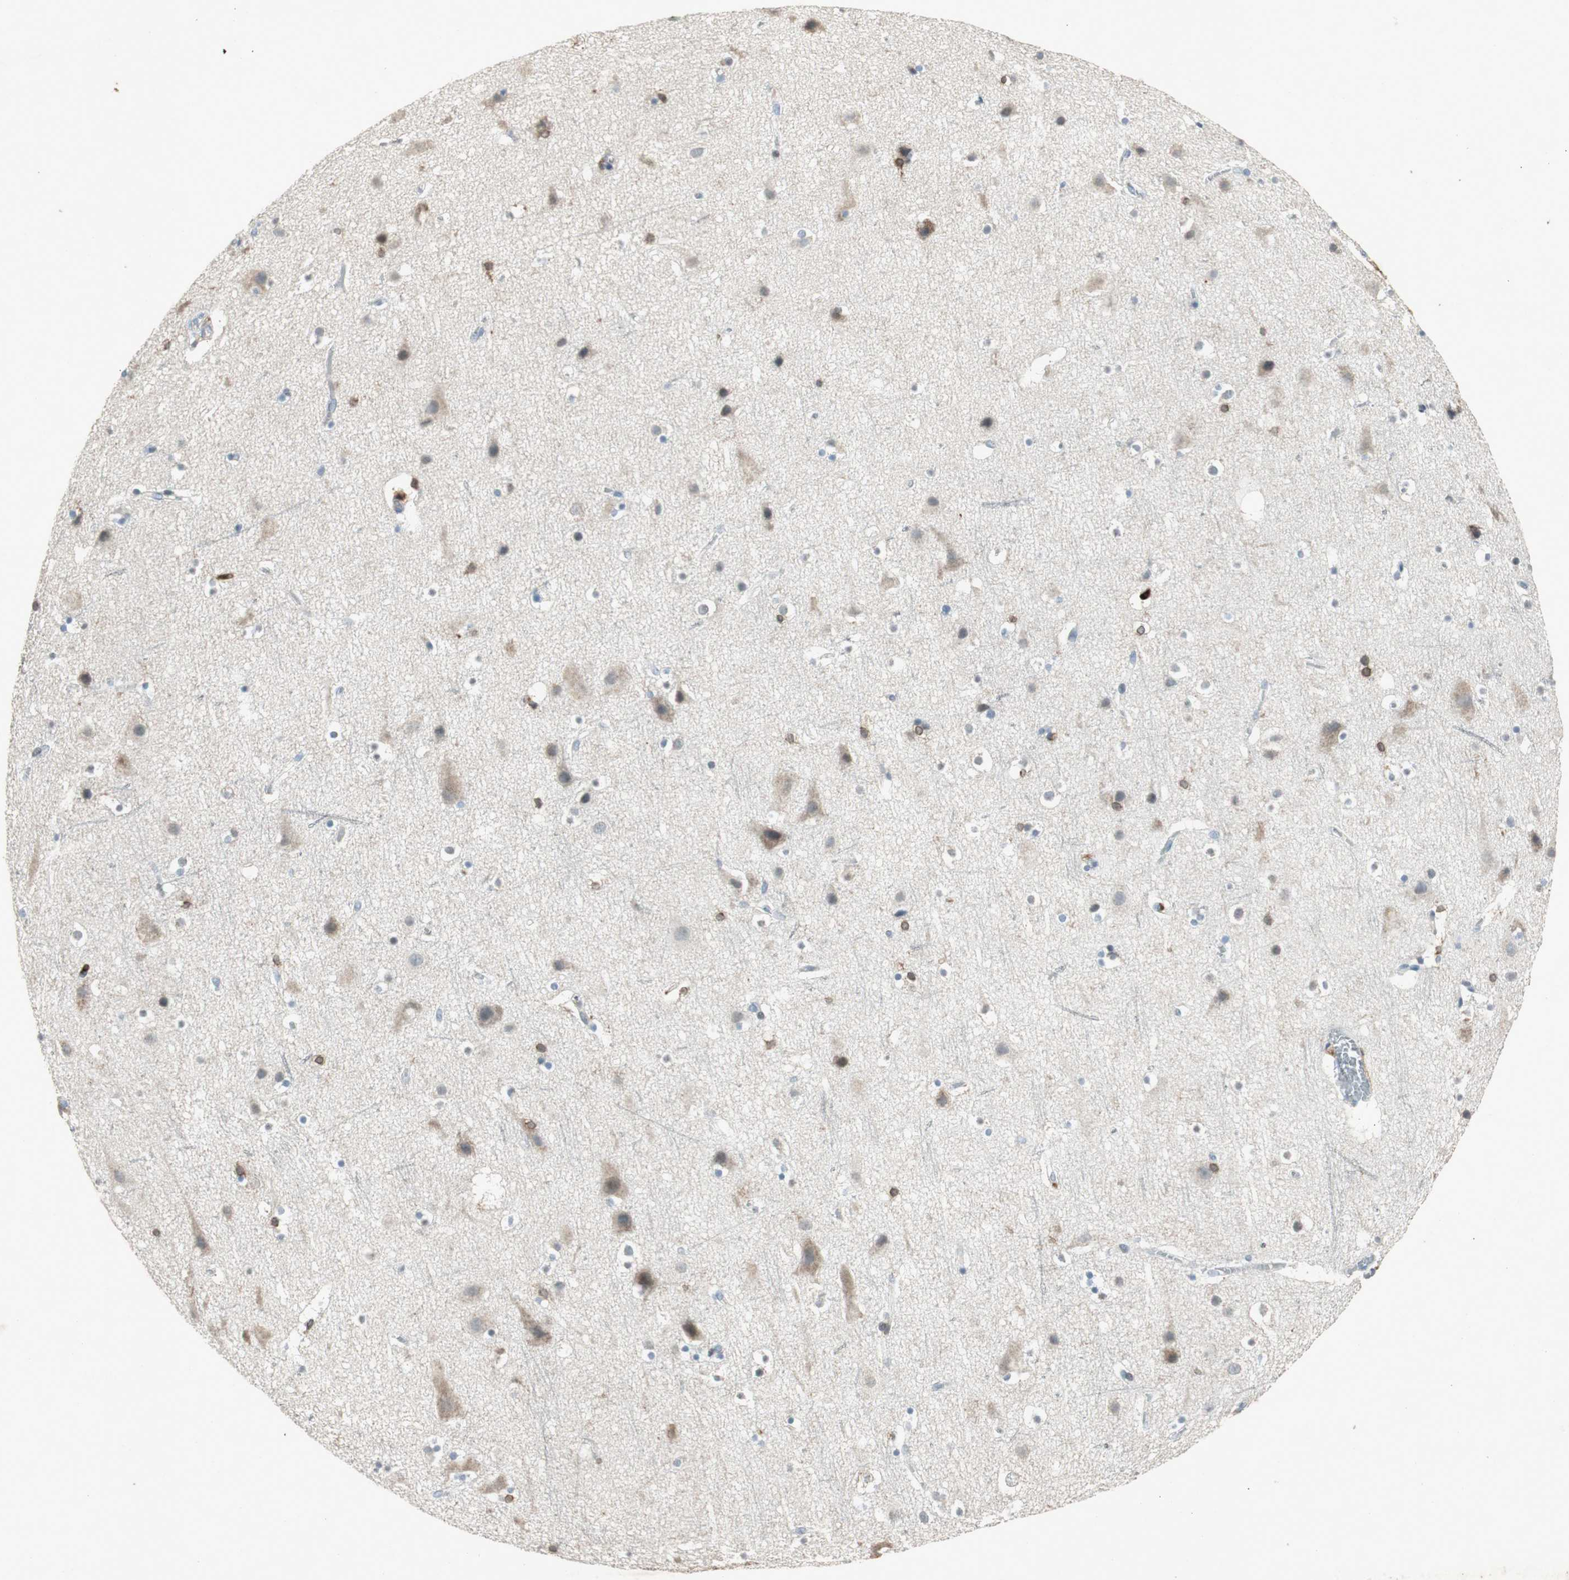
{"staining": {"intensity": "moderate", "quantity": "<25%", "location": "cytoplasmic/membranous"}, "tissue": "cerebral cortex", "cell_type": "Endothelial cells", "image_type": "normal", "snomed": [{"axis": "morphology", "description": "Normal tissue, NOS"}, {"axis": "topography", "description": "Cerebral cortex"}], "caption": "Brown immunohistochemical staining in unremarkable human cerebral cortex demonstrates moderate cytoplasmic/membranous staining in about <25% of endothelial cells.", "gene": "TYROBP", "patient": {"sex": "male", "age": 45}}